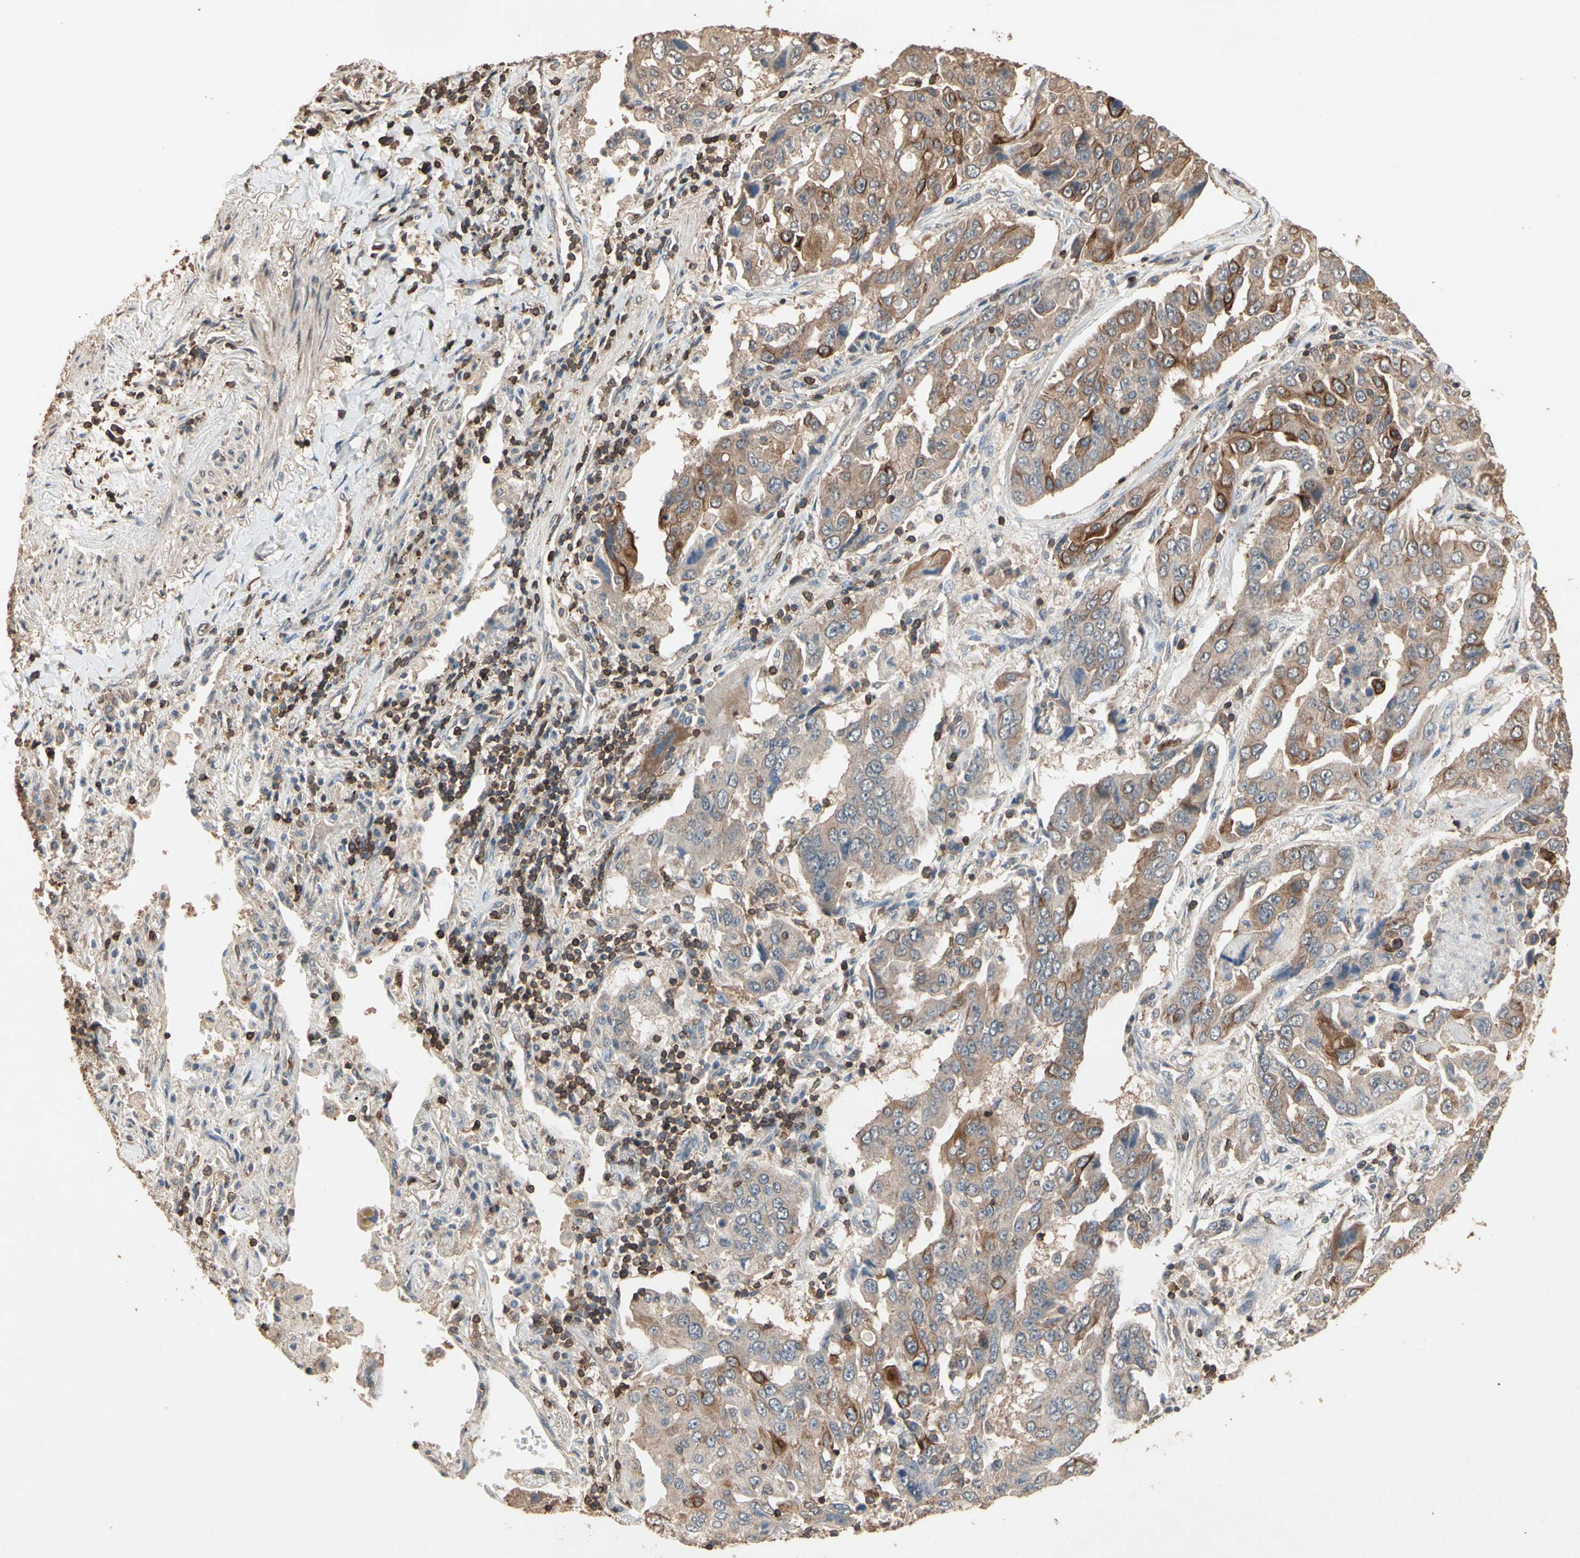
{"staining": {"intensity": "moderate", "quantity": ">75%", "location": "cytoplasmic/membranous"}, "tissue": "lung cancer", "cell_type": "Tumor cells", "image_type": "cancer", "snomed": [{"axis": "morphology", "description": "Adenocarcinoma, NOS"}, {"axis": "topography", "description": "Lung"}], "caption": "Tumor cells show medium levels of moderate cytoplasmic/membranous expression in approximately >75% of cells in lung adenocarcinoma.", "gene": "MAP3K10", "patient": {"sex": "female", "age": 65}}